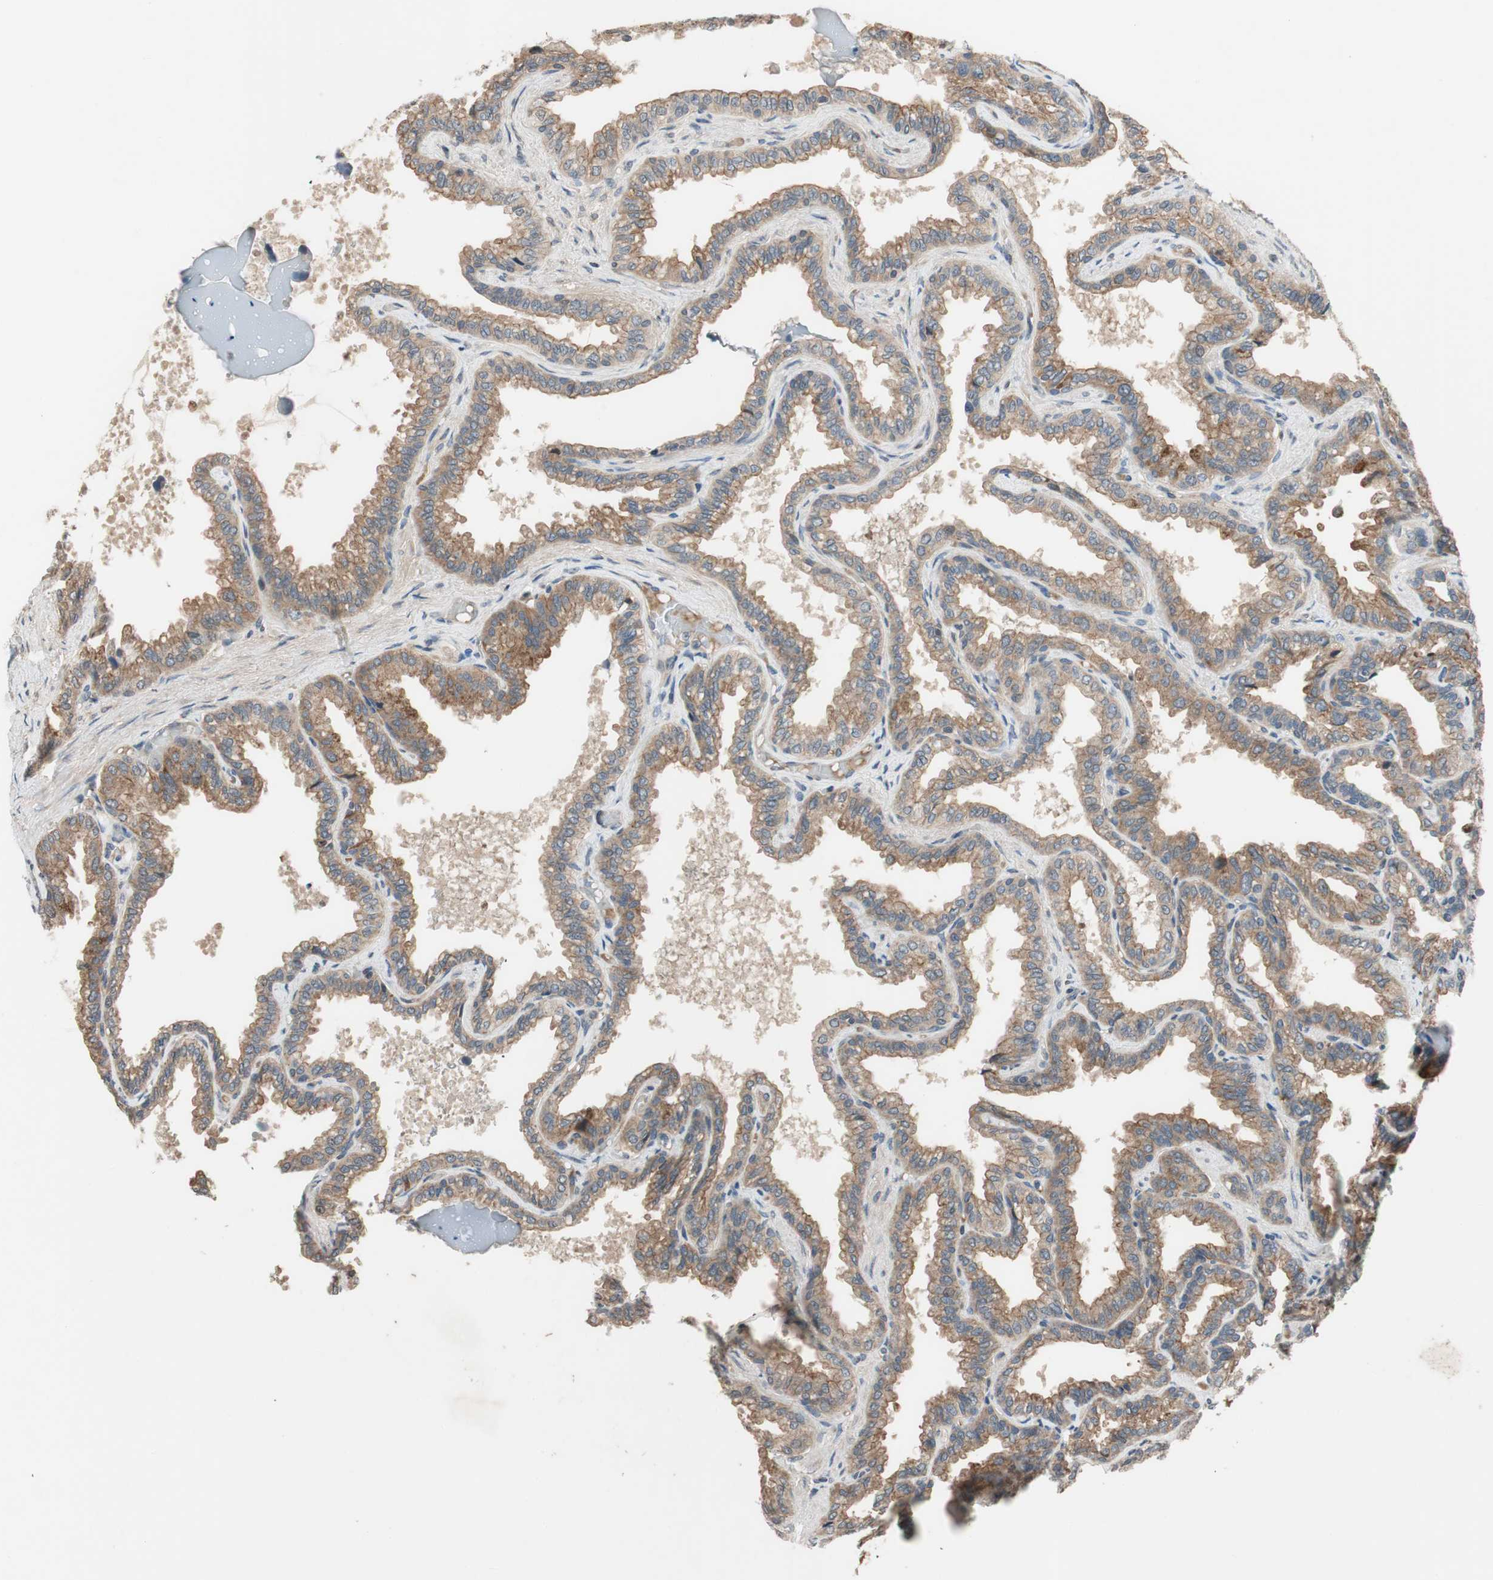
{"staining": {"intensity": "moderate", "quantity": ">75%", "location": "cytoplasmic/membranous"}, "tissue": "seminal vesicle", "cell_type": "Glandular cells", "image_type": "normal", "snomed": [{"axis": "morphology", "description": "Normal tissue, NOS"}, {"axis": "topography", "description": "Seminal veicle"}], "caption": "Moderate cytoplasmic/membranous expression for a protein is identified in about >75% of glandular cells of normal seminal vesicle using immunohistochemistry.", "gene": "GCLM", "patient": {"sex": "male", "age": 46}}